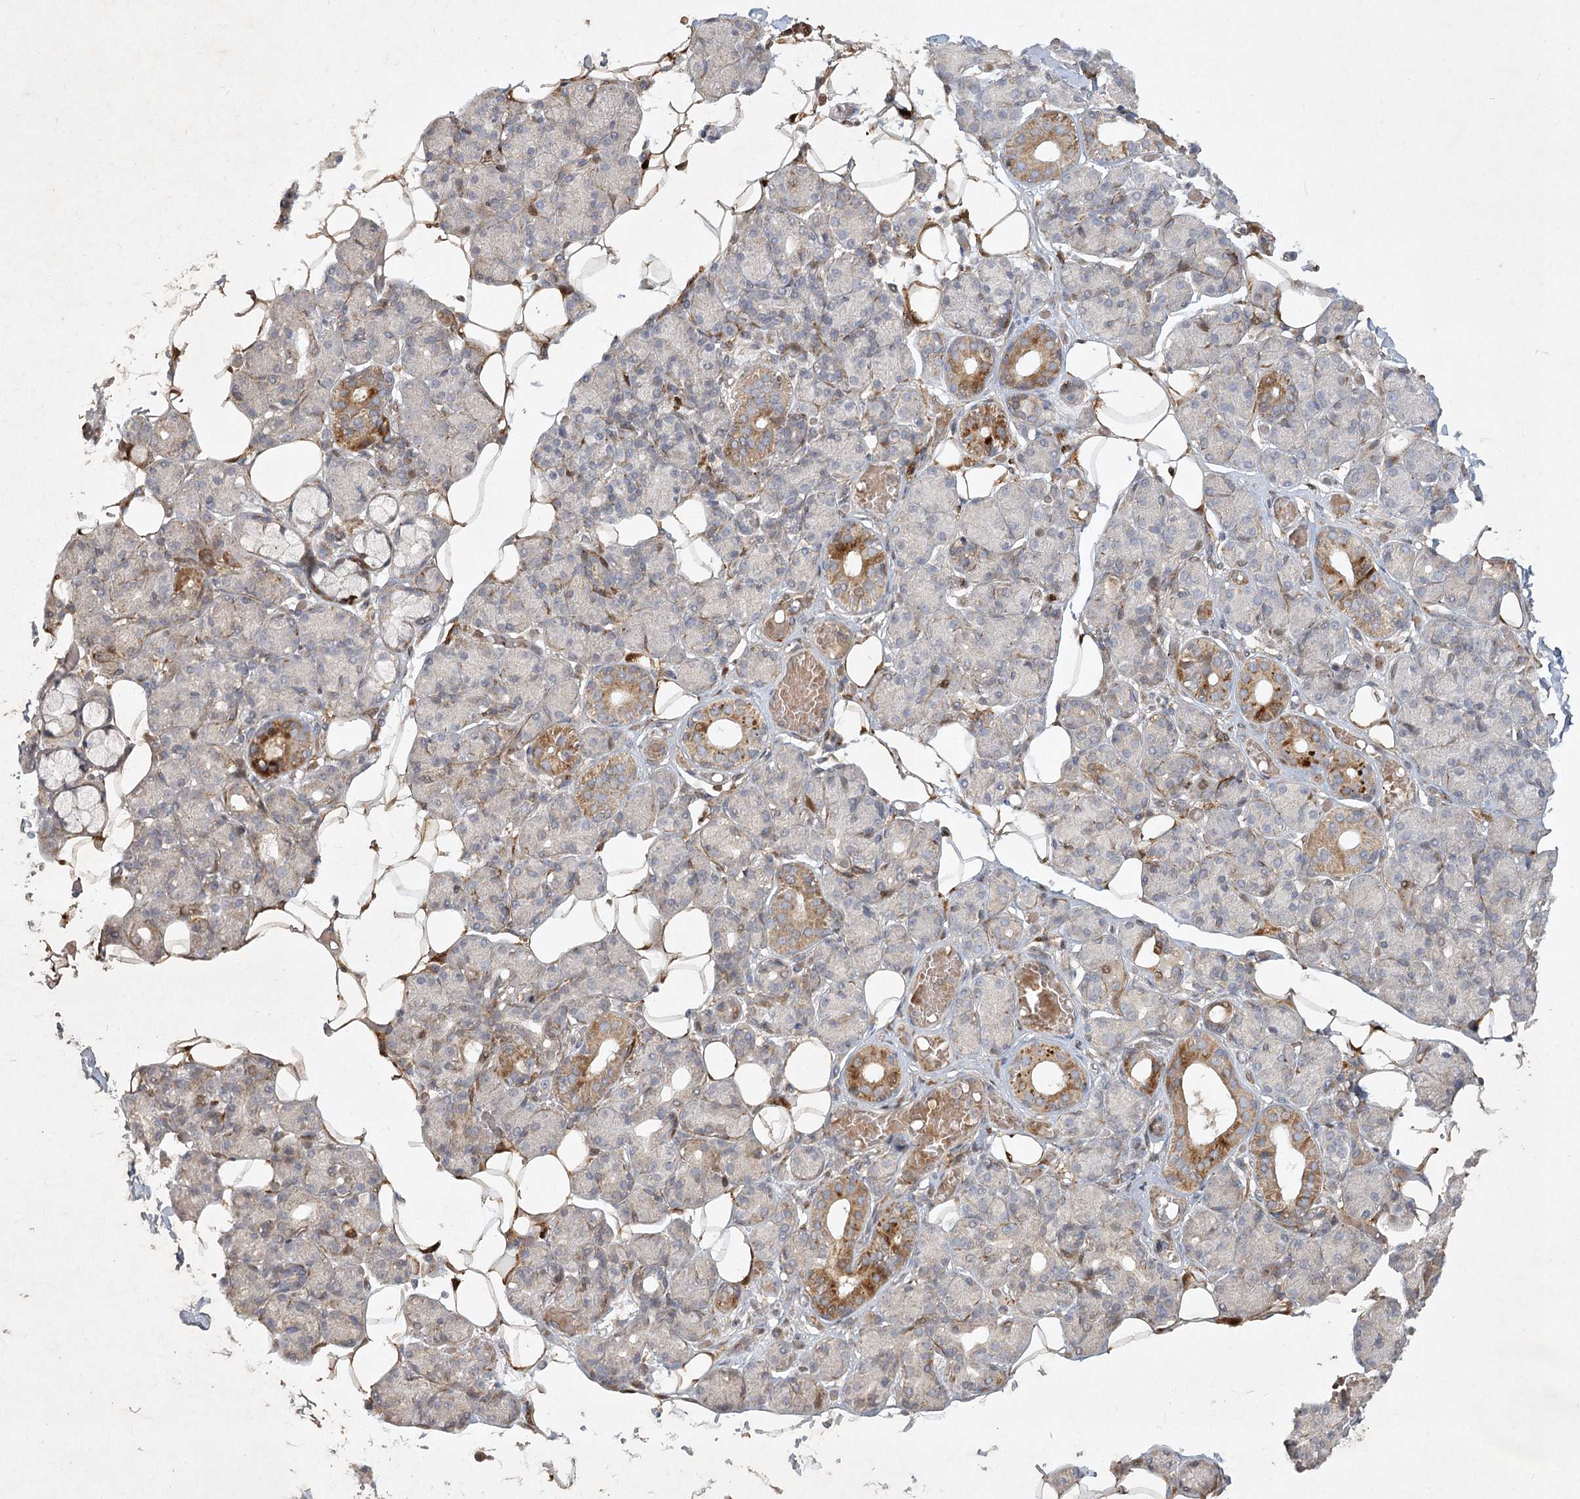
{"staining": {"intensity": "strong", "quantity": "<25%", "location": "cytoplasmic/membranous"}, "tissue": "salivary gland", "cell_type": "Glandular cells", "image_type": "normal", "snomed": [{"axis": "morphology", "description": "Normal tissue, NOS"}, {"axis": "topography", "description": "Salivary gland"}], "caption": "IHC staining of unremarkable salivary gland, which shows medium levels of strong cytoplasmic/membranous staining in approximately <25% of glandular cells indicating strong cytoplasmic/membranous protein staining. The staining was performed using DAB (brown) for protein detection and nuclei were counterstained in hematoxylin (blue).", "gene": "KBTBD4", "patient": {"sex": "male", "age": 63}}